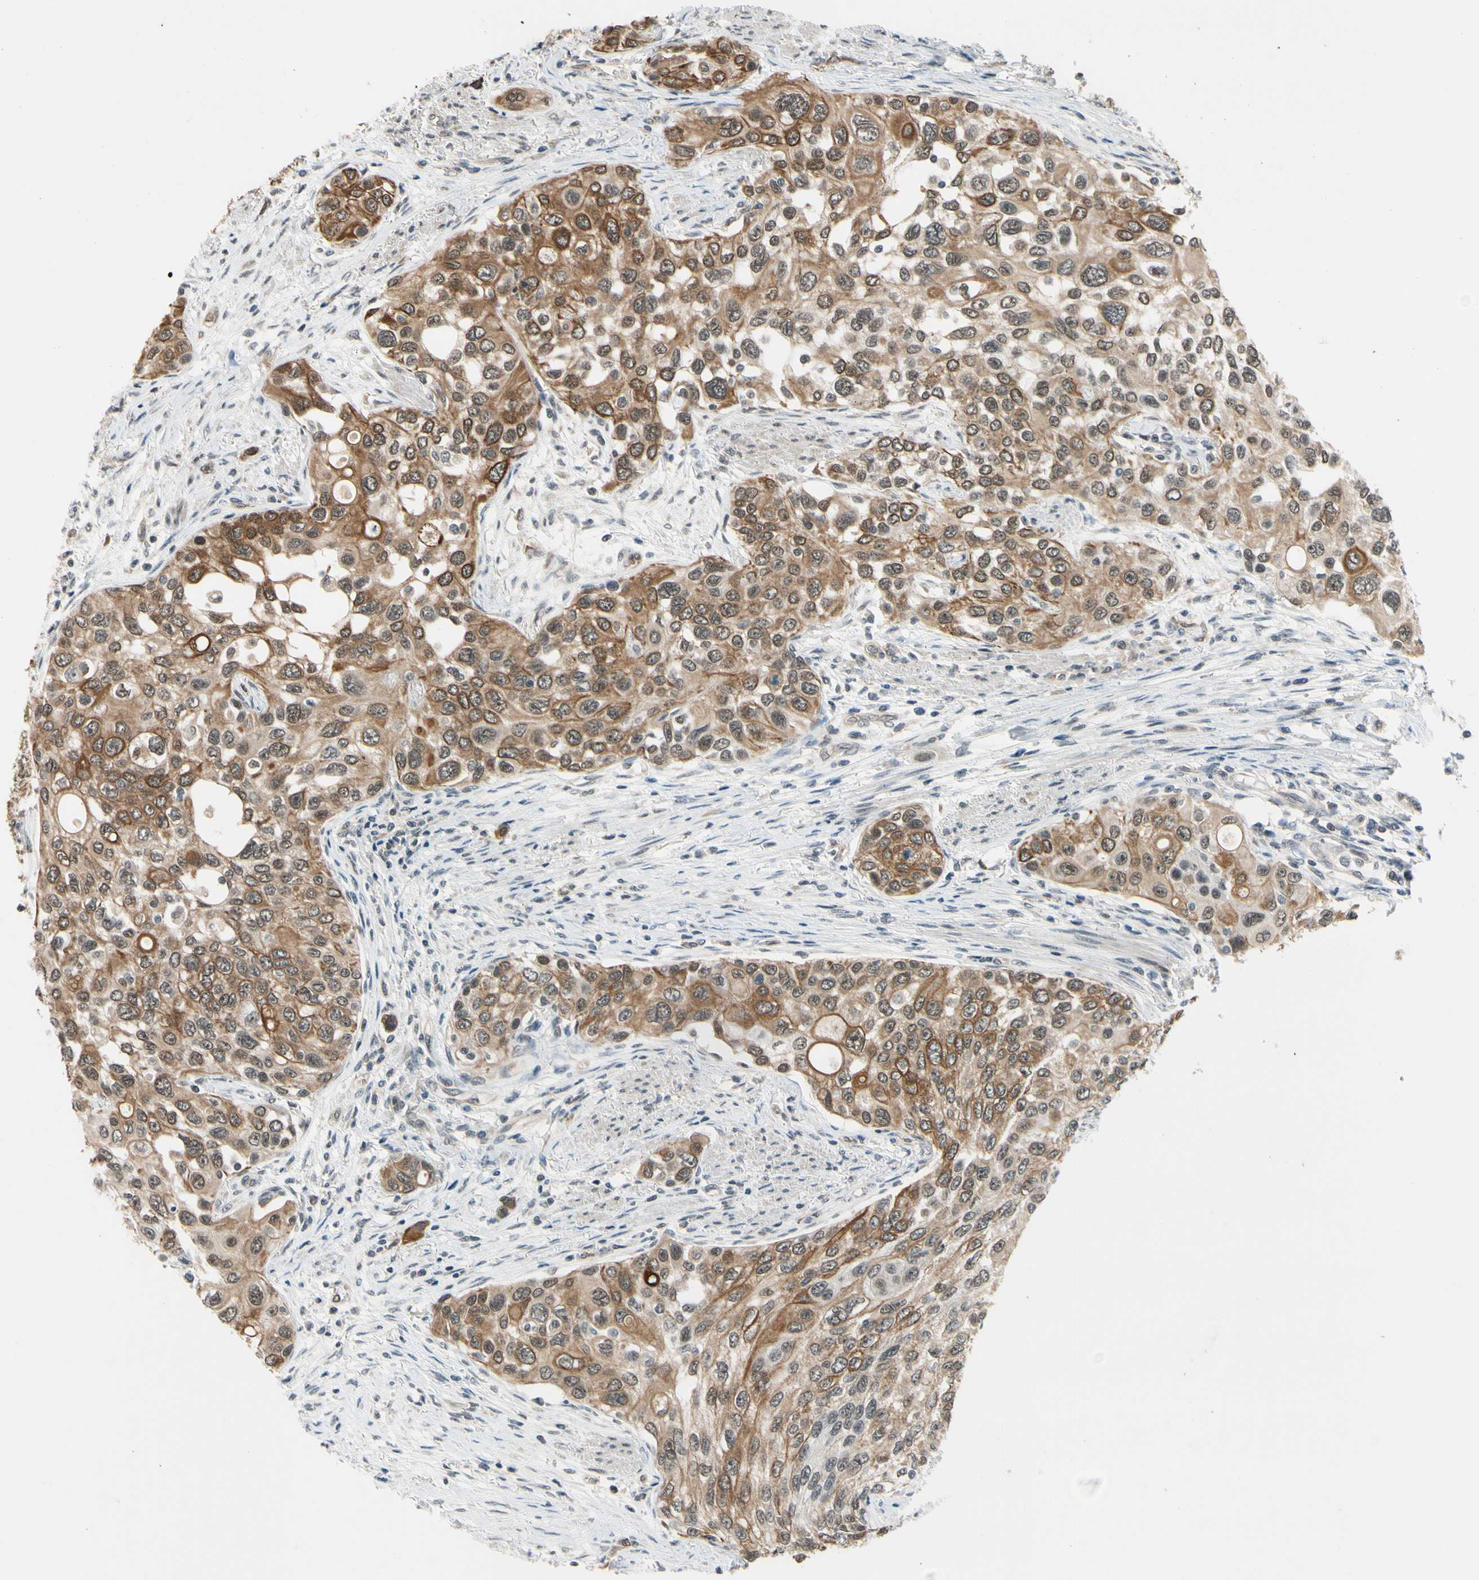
{"staining": {"intensity": "moderate", "quantity": ">75%", "location": "cytoplasmic/membranous"}, "tissue": "urothelial cancer", "cell_type": "Tumor cells", "image_type": "cancer", "snomed": [{"axis": "morphology", "description": "Urothelial carcinoma, High grade"}, {"axis": "topography", "description": "Urinary bladder"}], "caption": "High-grade urothelial carcinoma tissue demonstrates moderate cytoplasmic/membranous staining in about >75% of tumor cells, visualized by immunohistochemistry.", "gene": "TAF12", "patient": {"sex": "female", "age": 56}}